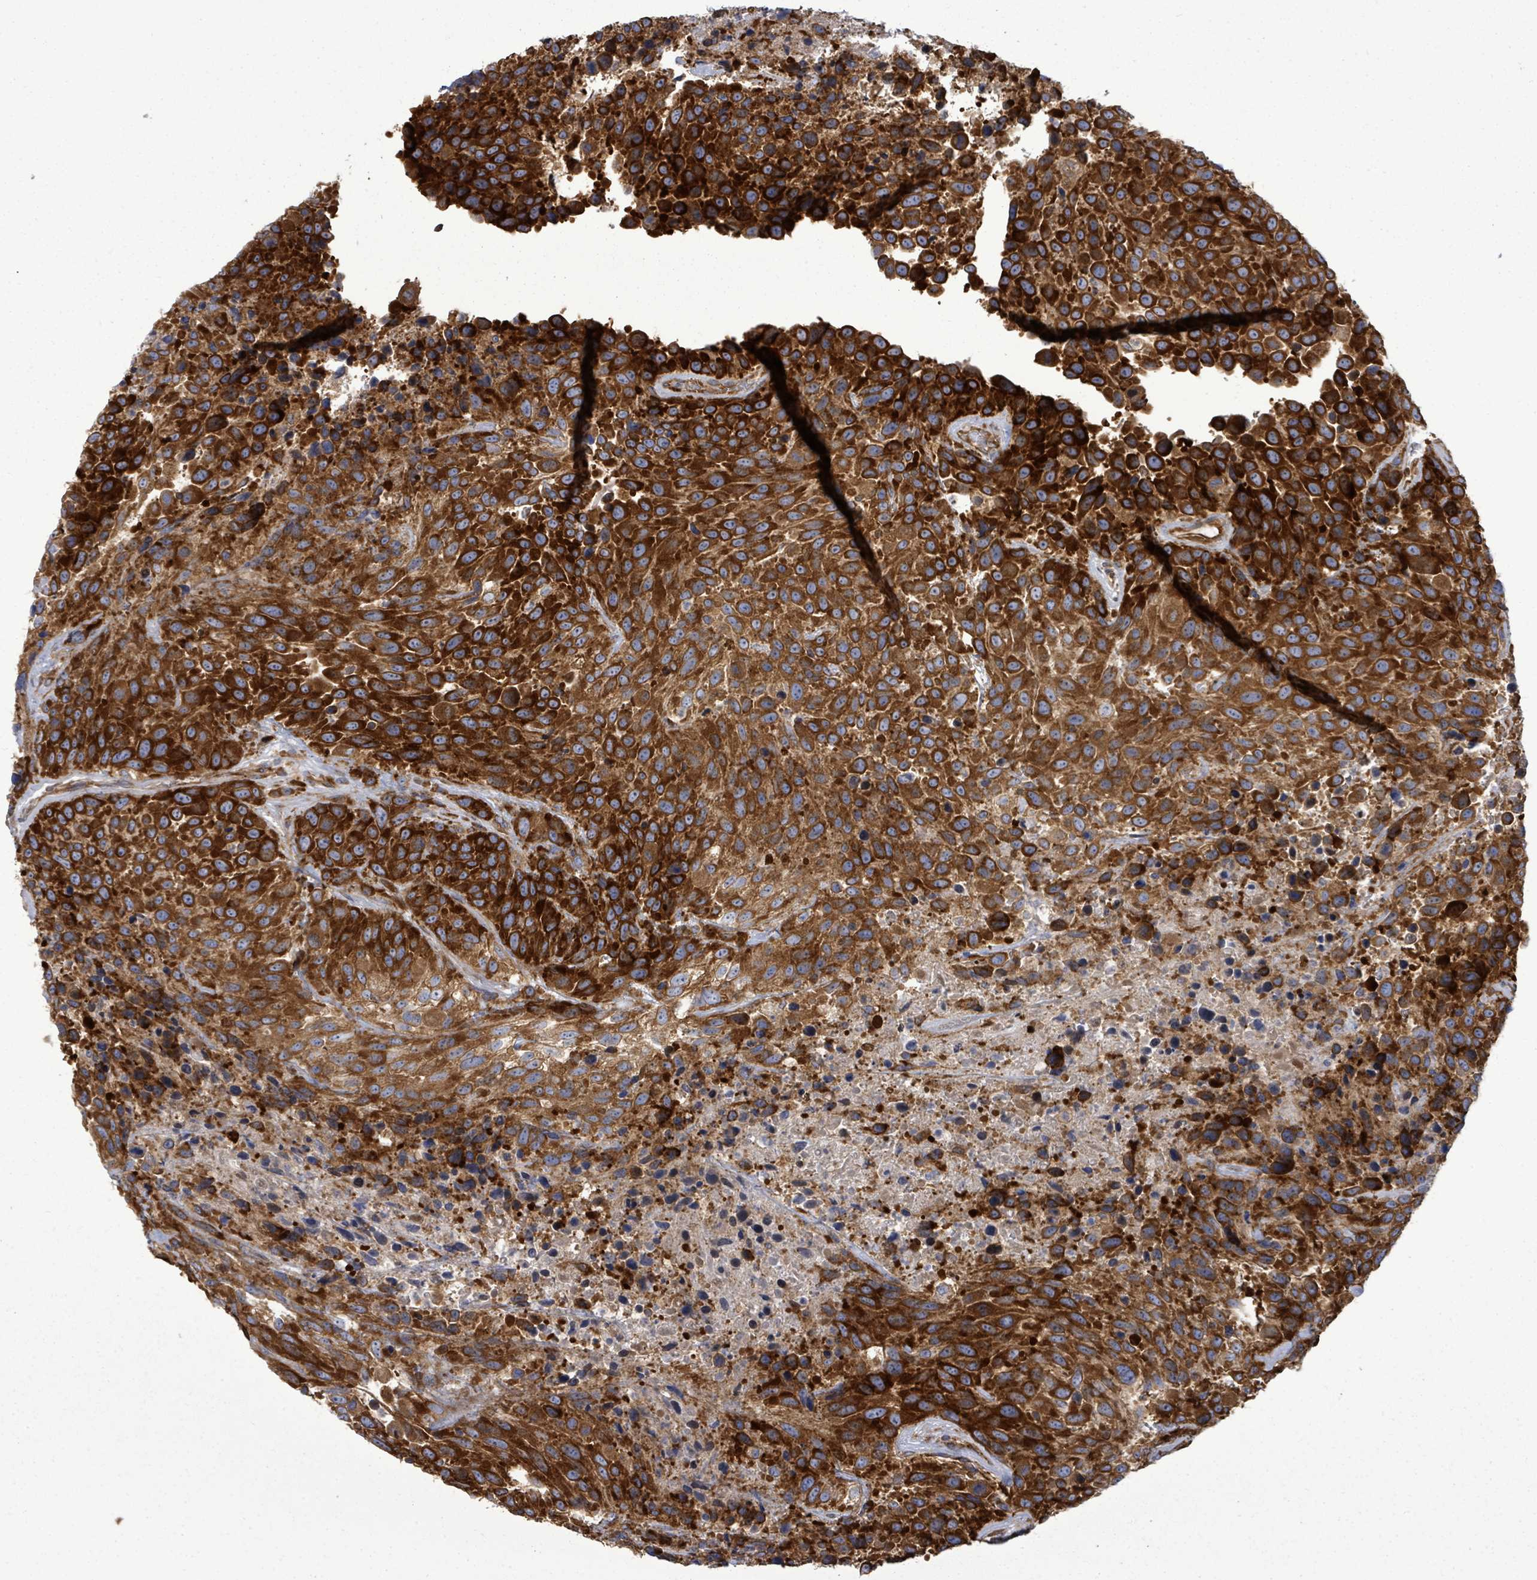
{"staining": {"intensity": "strong", "quantity": ">75%", "location": "cytoplasmic/membranous"}, "tissue": "urothelial cancer", "cell_type": "Tumor cells", "image_type": "cancer", "snomed": [{"axis": "morphology", "description": "Urothelial carcinoma, High grade"}, {"axis": "topography", "description": "Urinary bladder"}], "caption": "This micrograph reveals IHC staining of urothelial cancer, with high strong cytoplasmic/membranous positivity in about >75% of tumor cells.", "gene": "EIF3C", "patient": {"sex": "female", "age": 70}}